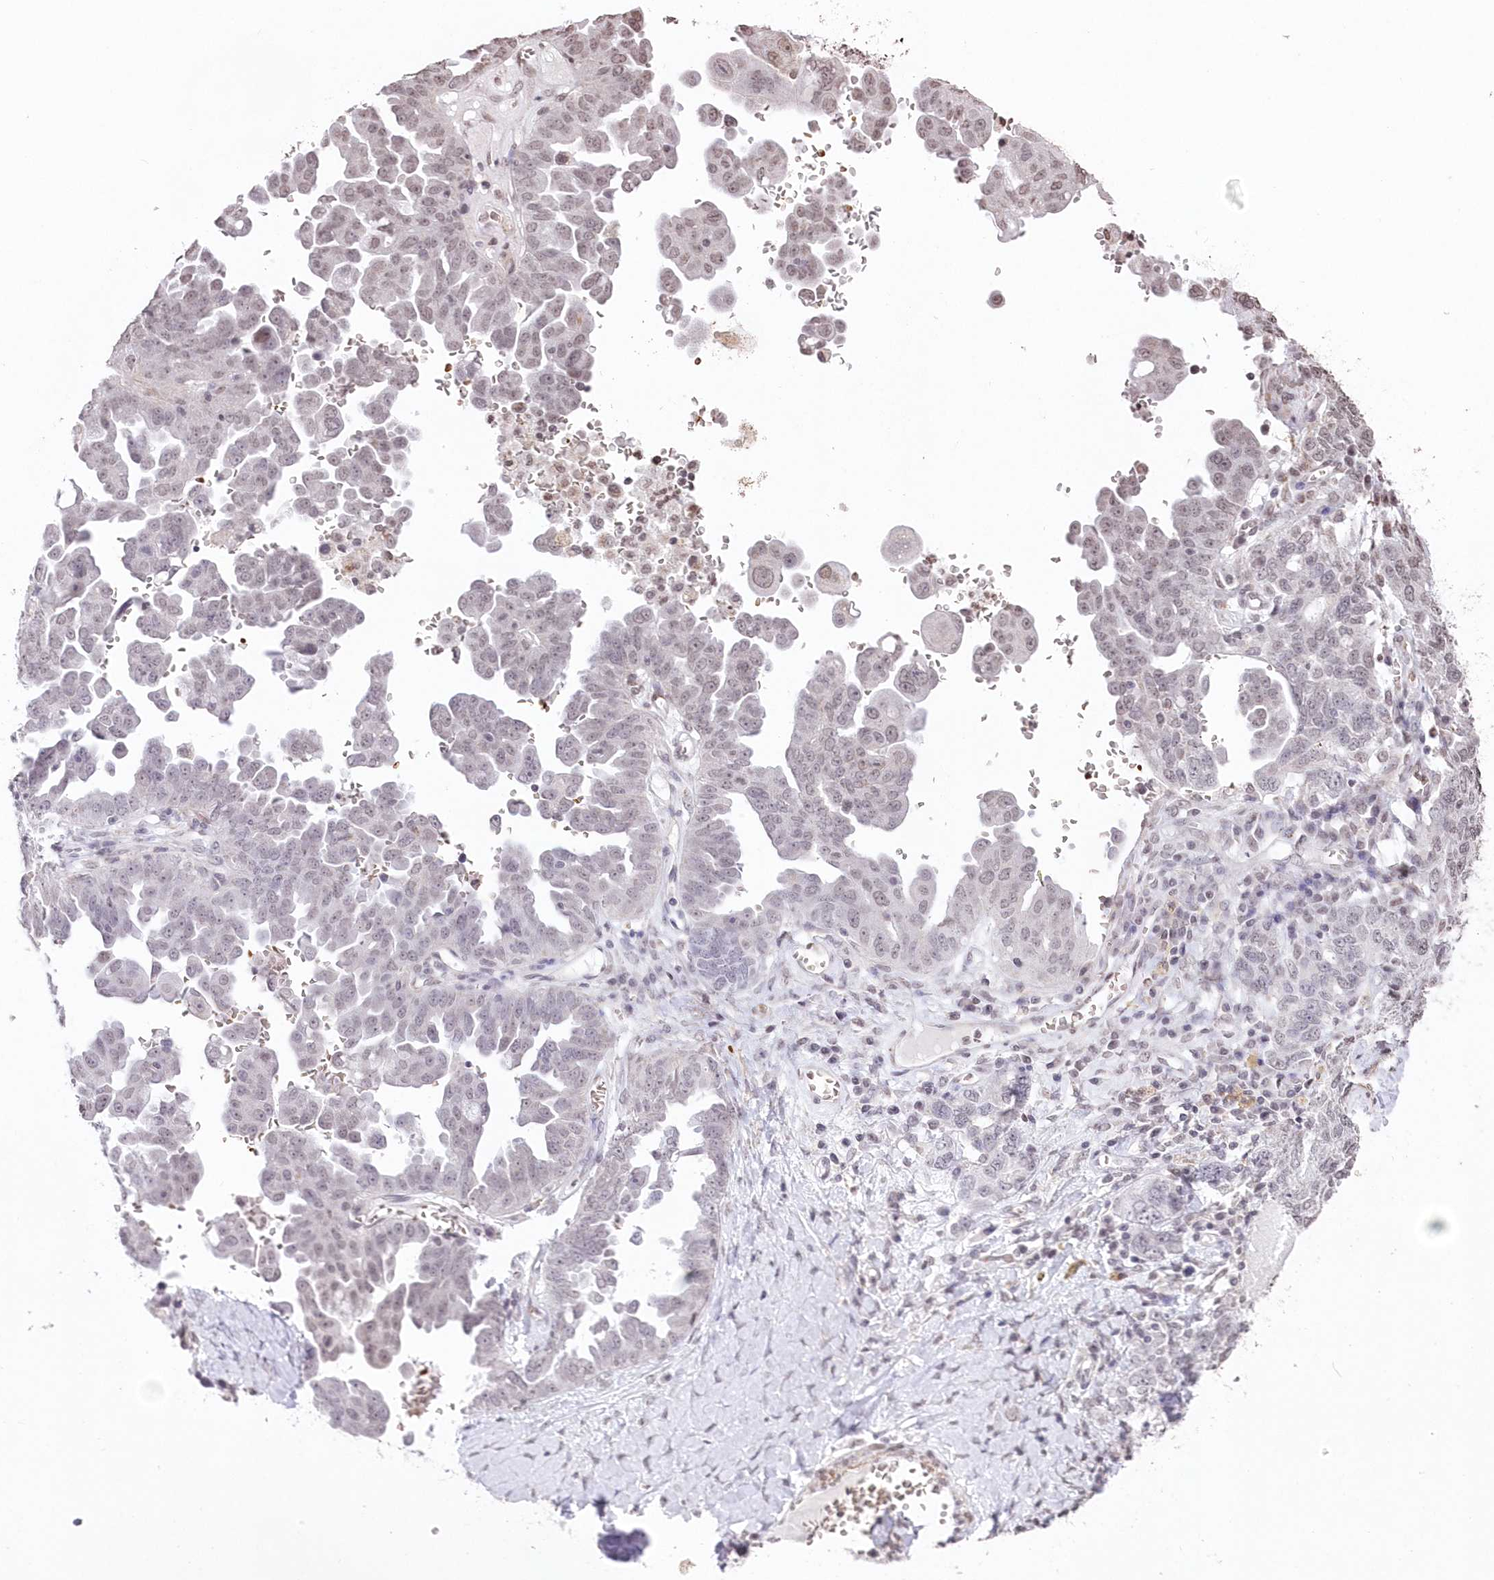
{"staining": {"intensity": "weak", "quantity": "<25%", "location": "nuclear"}, "tissue": "ovarian cancer", "cell_type": "Tumor cells", "image_type": "cancer", "snomed": [{"axis": "morphology", "description": "Carcinoma, endometroid"}, {"axis": "topography", "description": "Ovary"}], "caption": "The photomicrograph exhibits no significant positivity in tumor cells of ovarian endometroid carcinoma. (DAB immunohistochemistry (IHC) with hematoxylin counter stain).", "gene": "RBM27", "patient": {"sex": "female", "age": 62}}